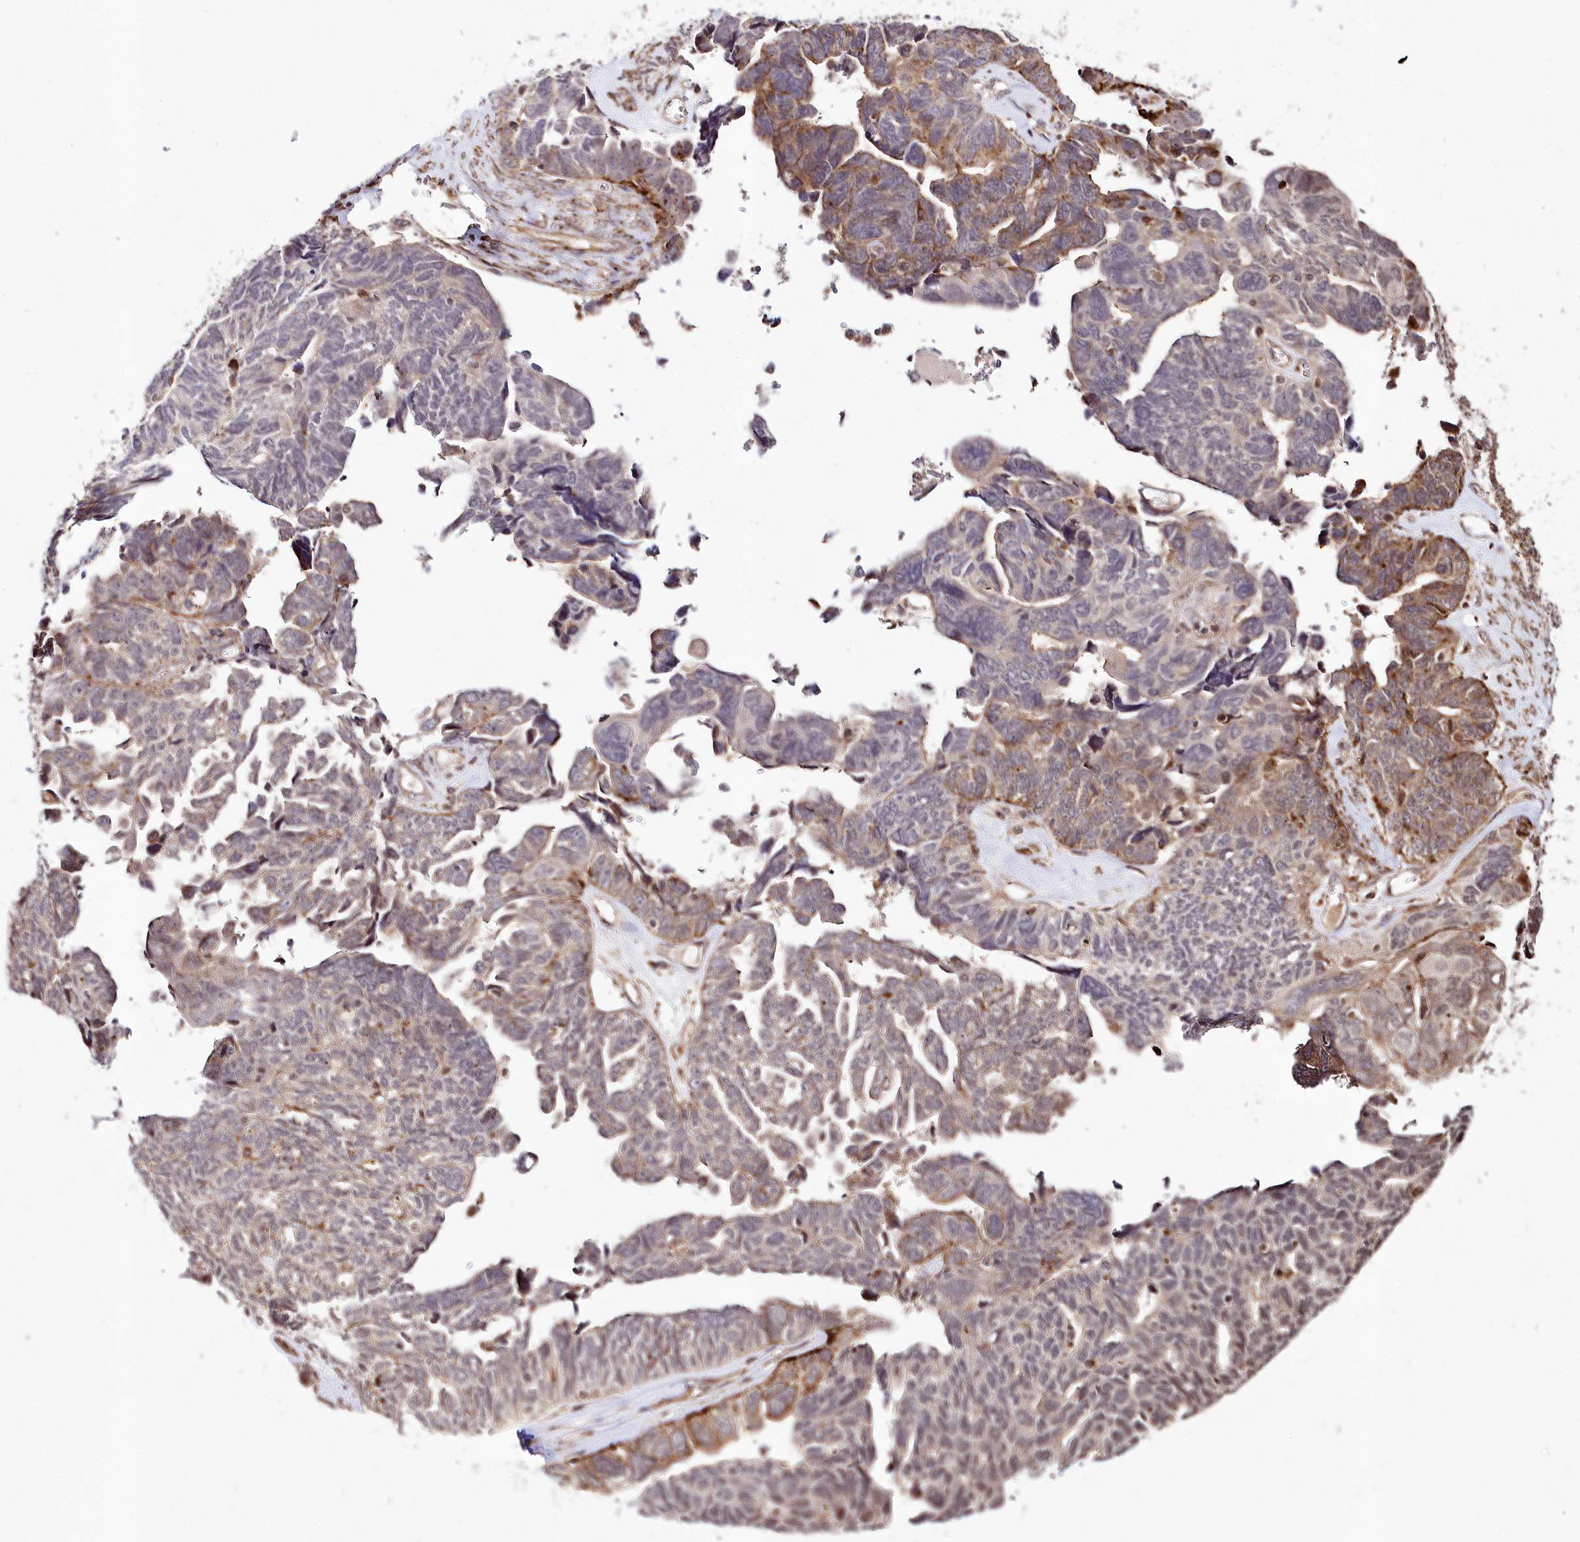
{"staining": {"intensity": "moderate", "quantity": "<25%", "location": "cytoplasmic/membranous"}, "tissue": "ovarian cancer", "cell_type": "Tumor cells", "image_type": "cancer", "snomed": [{"axis": "morphology", "description": "Cystadenocarcinoma, serous, NOS"}, {"axis": "topography", "description": "Ovary"}], "caption": "Protein staining reveals moderate cytoplasmic/membranous expression in approximately <25% of tumor cells in ovarian cancer (serous cystadenocarcinoma).", "gene": "HOXC8", "patient": {"sex": "female", "age": 79}}